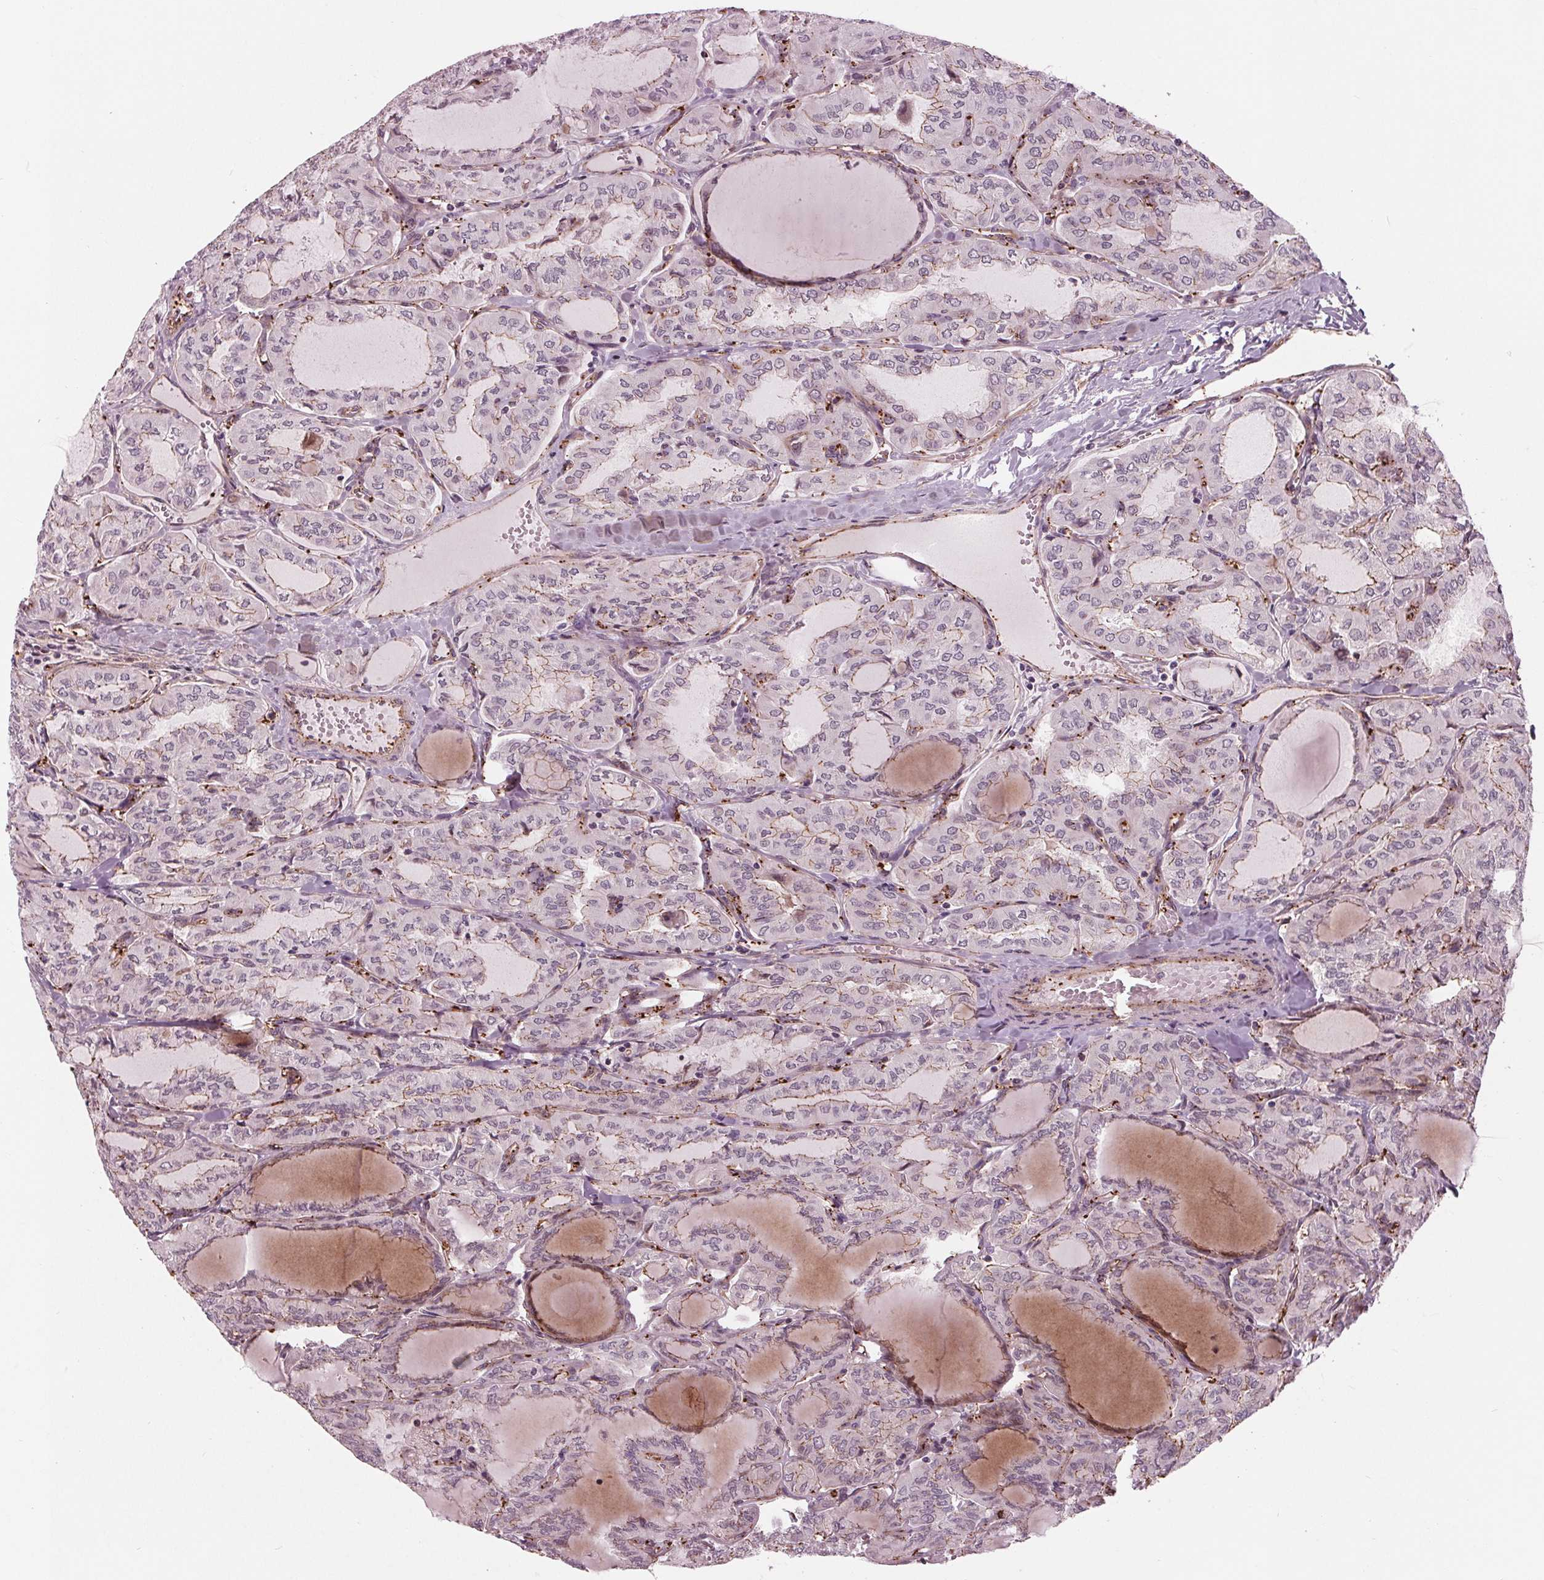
{"staining": {"intensity": "moderate", "quantity": "<25%", "location": "cytoplasmic/membranous"}, "tissue": "thyroid cancer", "cell_type": "Tumor cells", "image_type": "cancer", "snomed": [{"axis": "morphology", "description": "Papillary adenocarcinoma, NOS"}, {"axis": "topography", "description": "Thyroid gland"}], "caption": "Immunohistochemistry (IHC) histopathology image of thyroid cancer (papillary adenocarcinoma) stained for a protein (brown), which reveals low levels of moderate cytoplasmic/membranous staining in about <25% of tumor cells.", "gene": "TXNIP", "patient": {"sex": "male", "age": 20}}